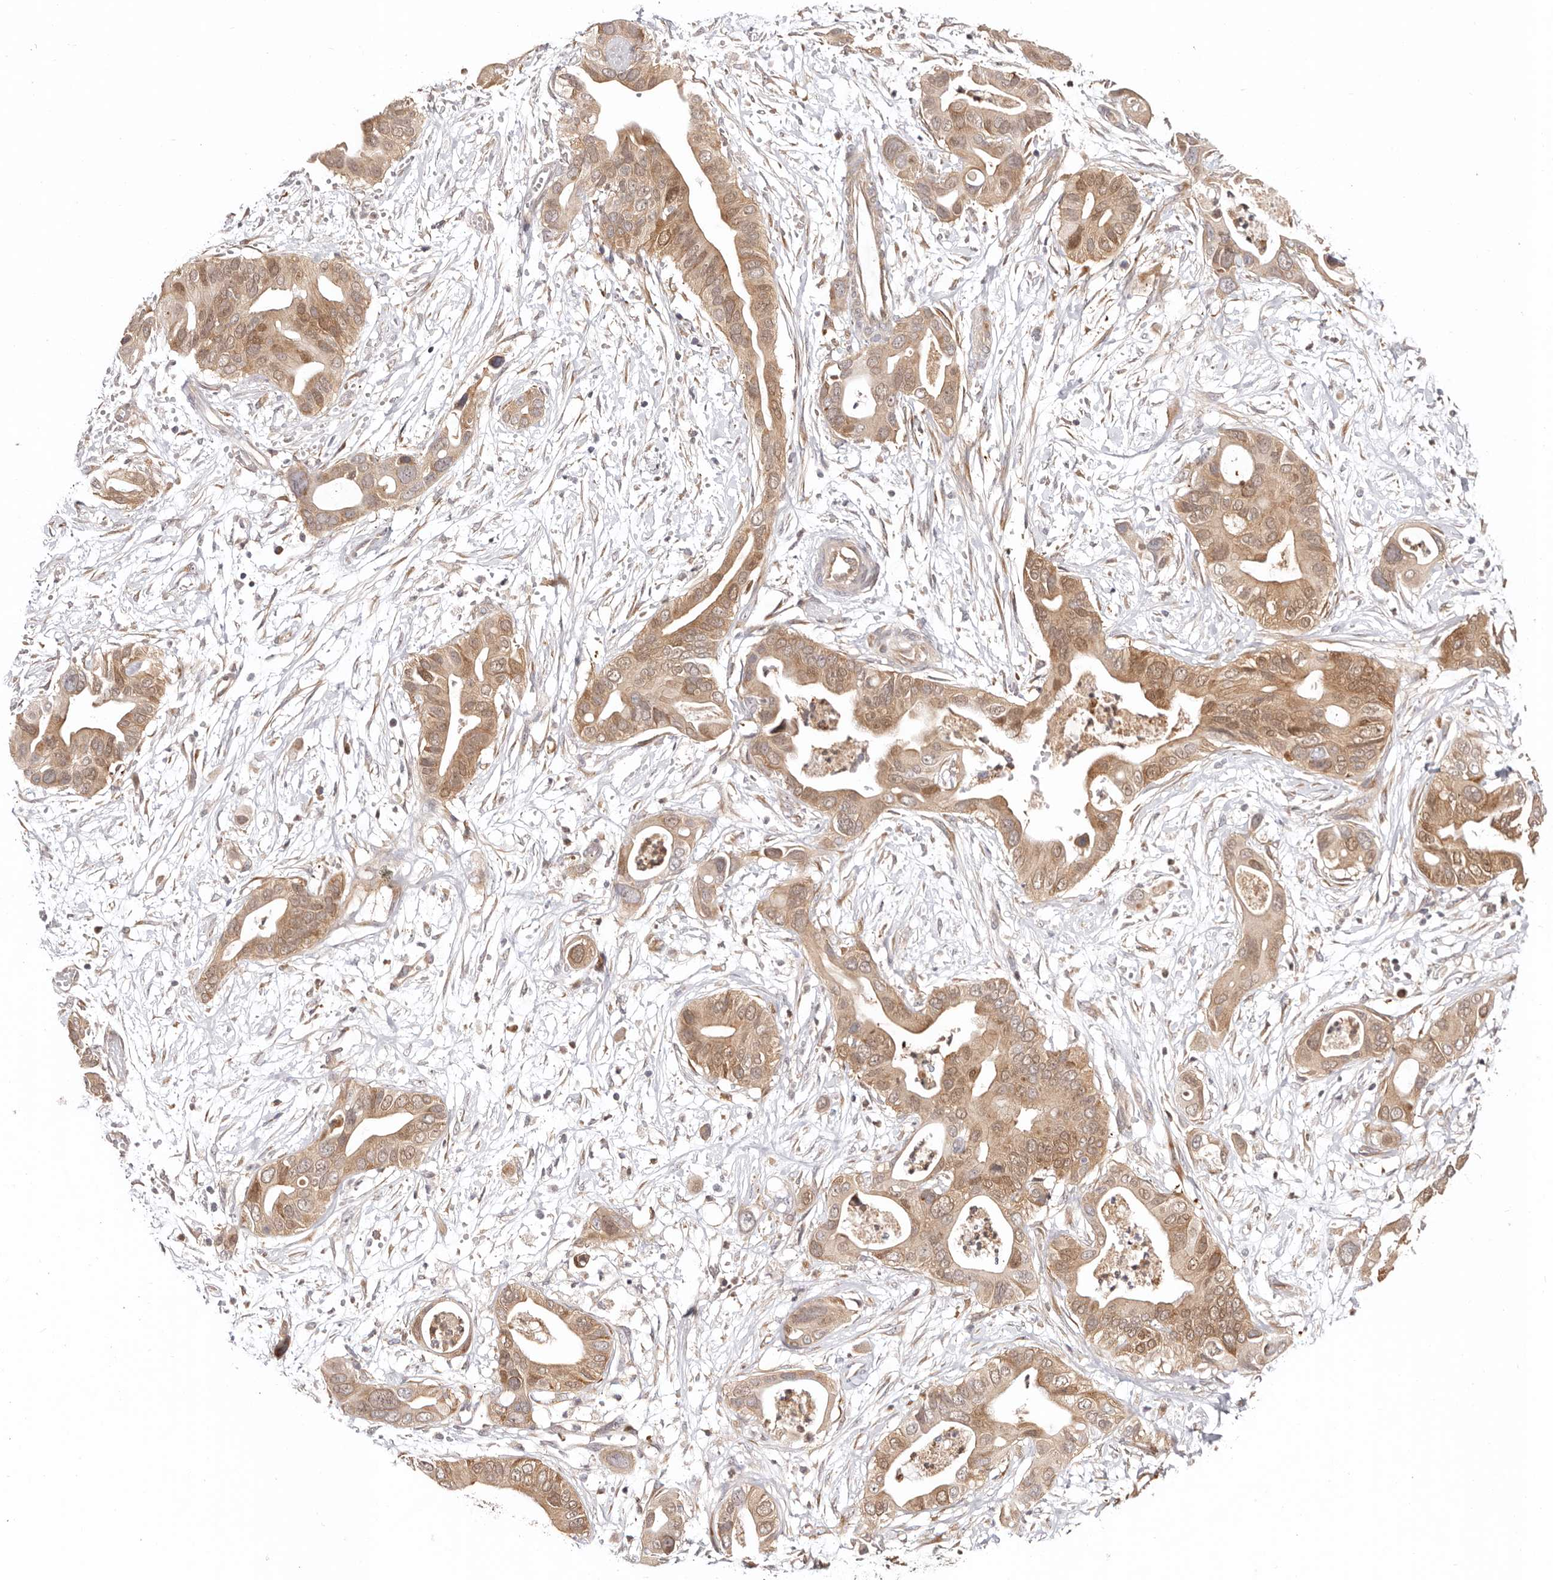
{"staining": {"intensity": "moderate", "quantity": ">75%", "location": "cytoplasmic/membranous,nuclear"}, "tissue": "pancreatic cancer", "cell_type": "Tumor cells", "image_type": "cancer", "snomed": [{"axis": "morphology", "description": "Adenocarcinoma, NOS"}, {"axis": "topography", "description": "Pancreas"}], "caption": "Brown immunohistochemical staining in adenocarcinoma (pancreatic) demonstrates moderate cytoplasmic/membranous and nuclear staining in approximately >75% of tumor cells. (DAB IHC, brown staining for protein, blue staining for nuclei).", "gene": "BCL2L15", "patient": {"sex": "male", "age": 66}}